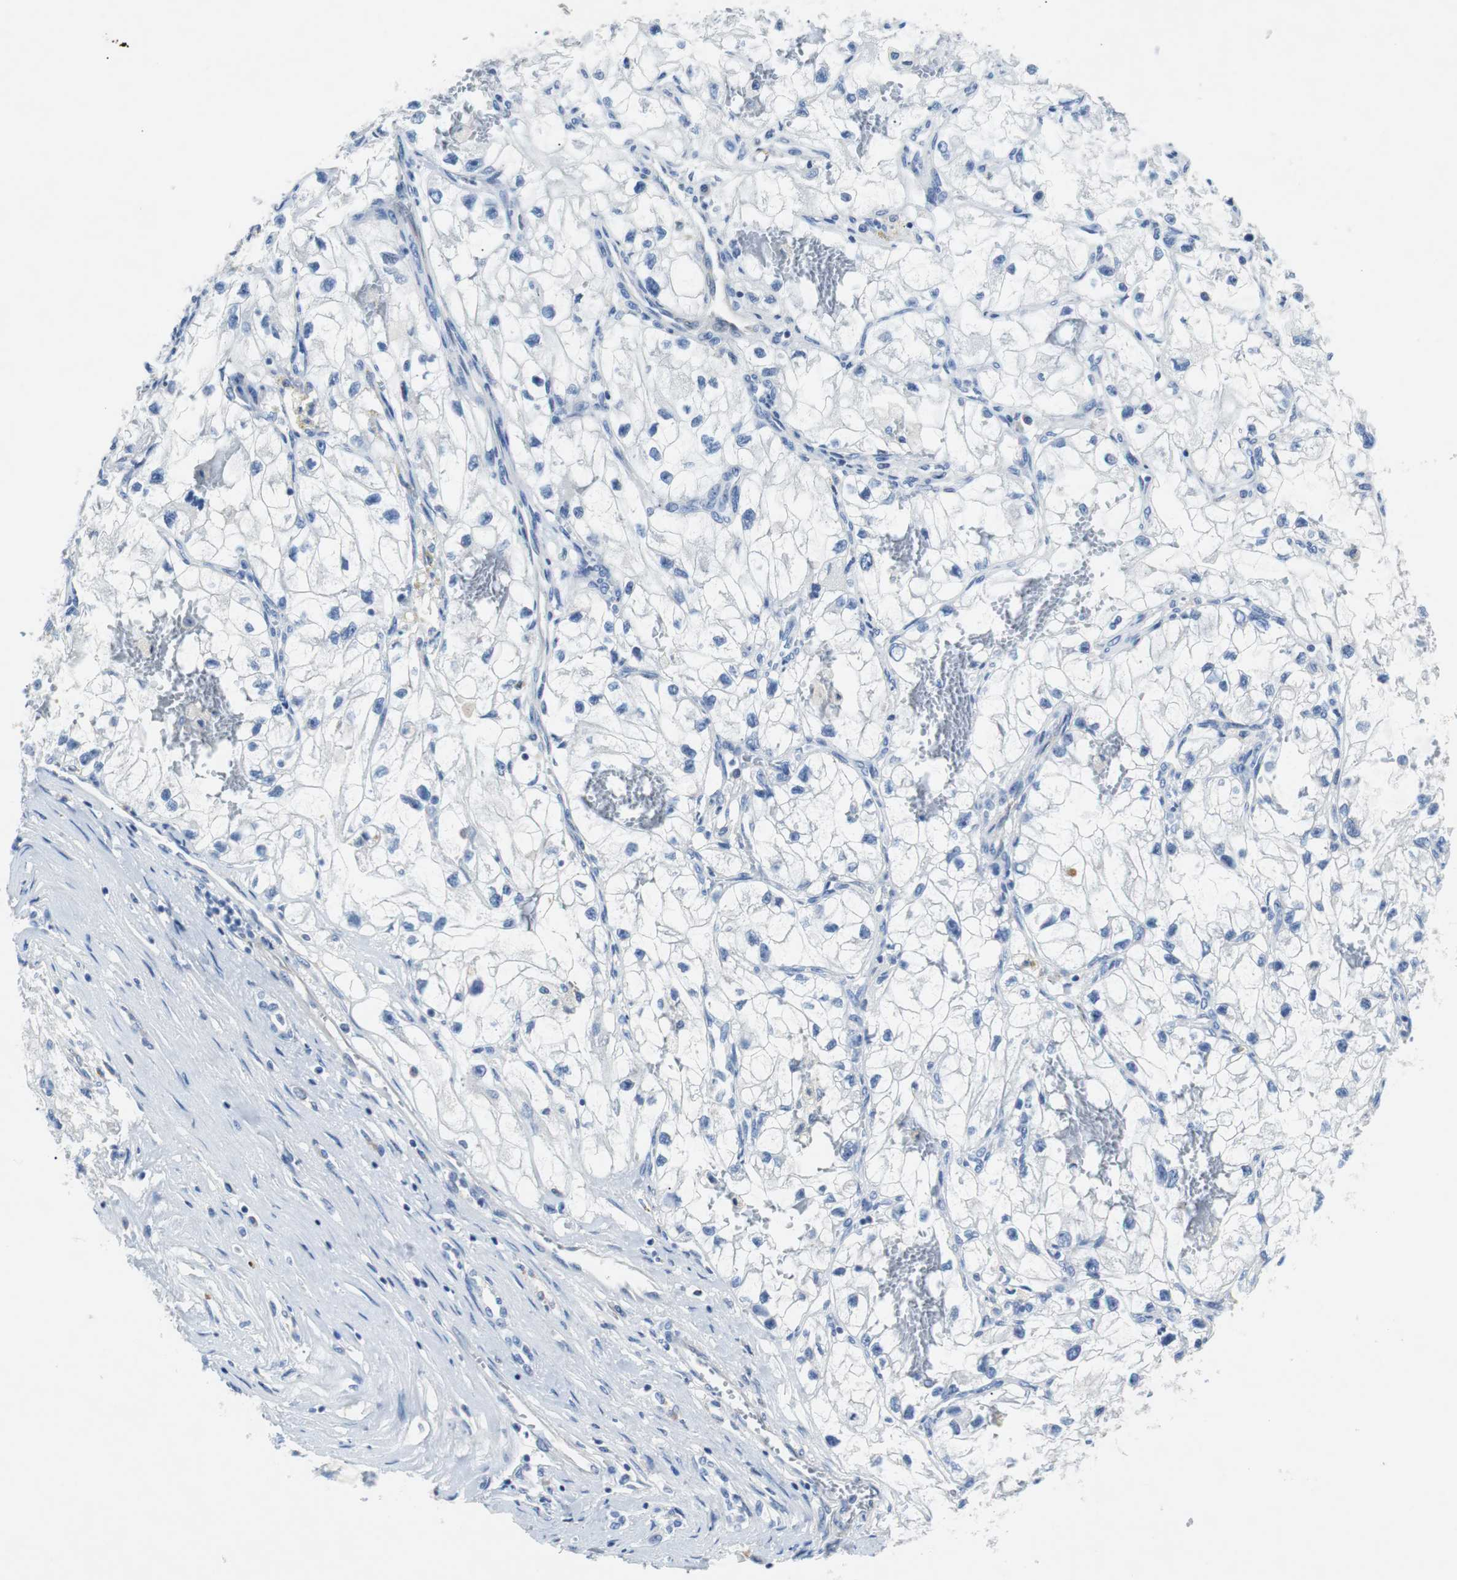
{"staining": {"intensity": "negative", "quantity": "none", "location": "none"}, "tissue": "renal cancer", "cell_type": "Tumor cells", "image_type": "cancer", "snomed": [{"axis": "morphology", "description": "Adenocarcinoma, NOS"}, {"axis": "topography", "description": "Kidney"}], "caption": "IHC of human renal adenocarcinoma reveals no positivity in tumor cells. (Immunohistochemistry (ihc), brightfield microscopy, high magnification).", "gene": "EEF2K", "patient": {"sex": "female", "age": 70}}